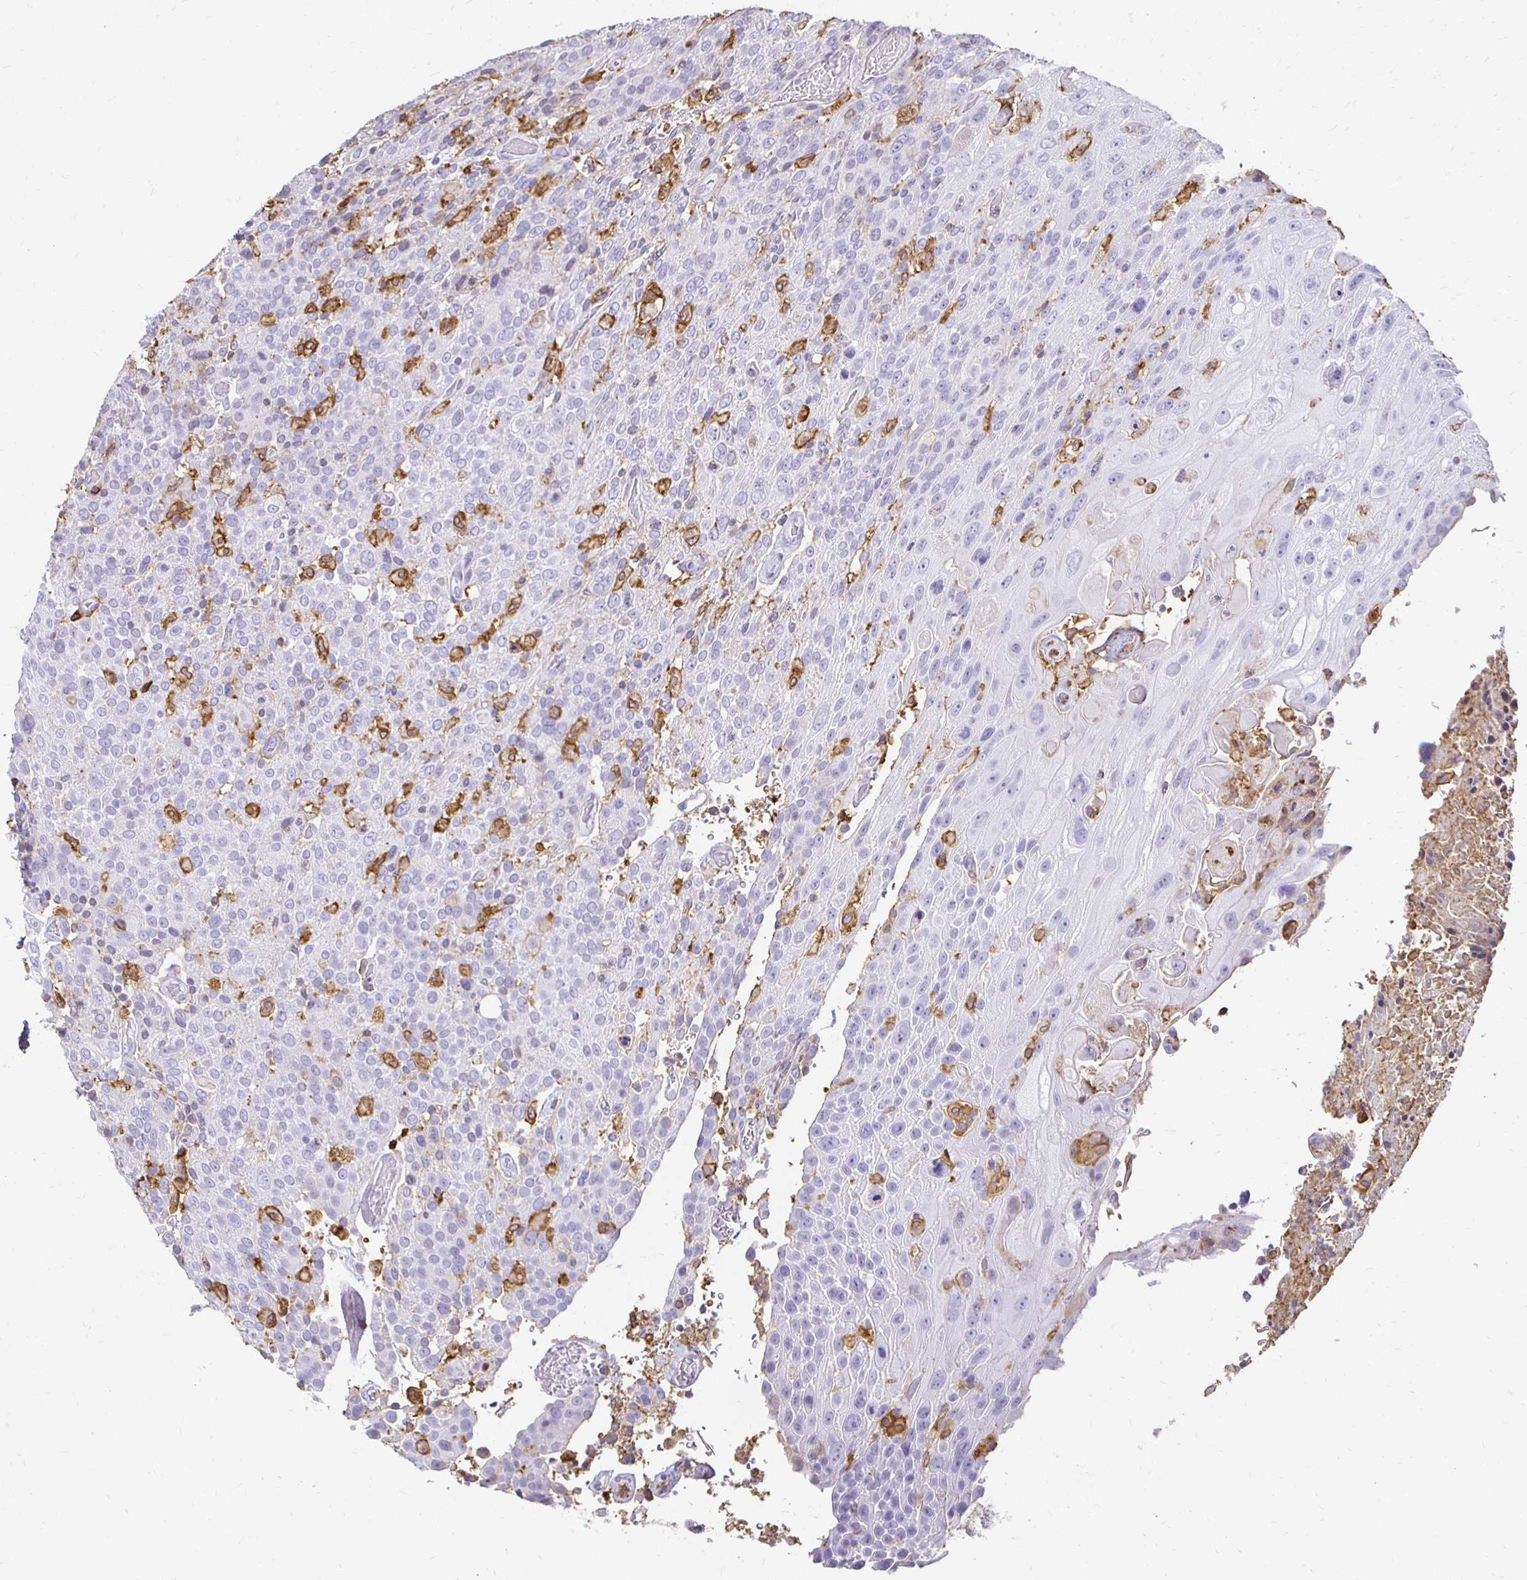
{"staining": {"intensity": "negative", "quantity": "none", "location": "none"}, "tissue": "urothelial cancer", "cell_type": "Tumor cells", "image_type": "cancer", "snomed": [{"axis": "morphology", "description": "Urothelial carcinoma, High grade"}, {"axis": "topography", "description": "Urinary bladder"}], "caption": "There is no significant positivity in tumor cells of high-grade urothelial carcinoma. Brightfield microscopy of immunohistochemistry stained with DAB (brown) and hematoxylin (blue), captured at high magnification.", "gene": "TAS1R3", "patient": {"sex": "female", "age": 70}}